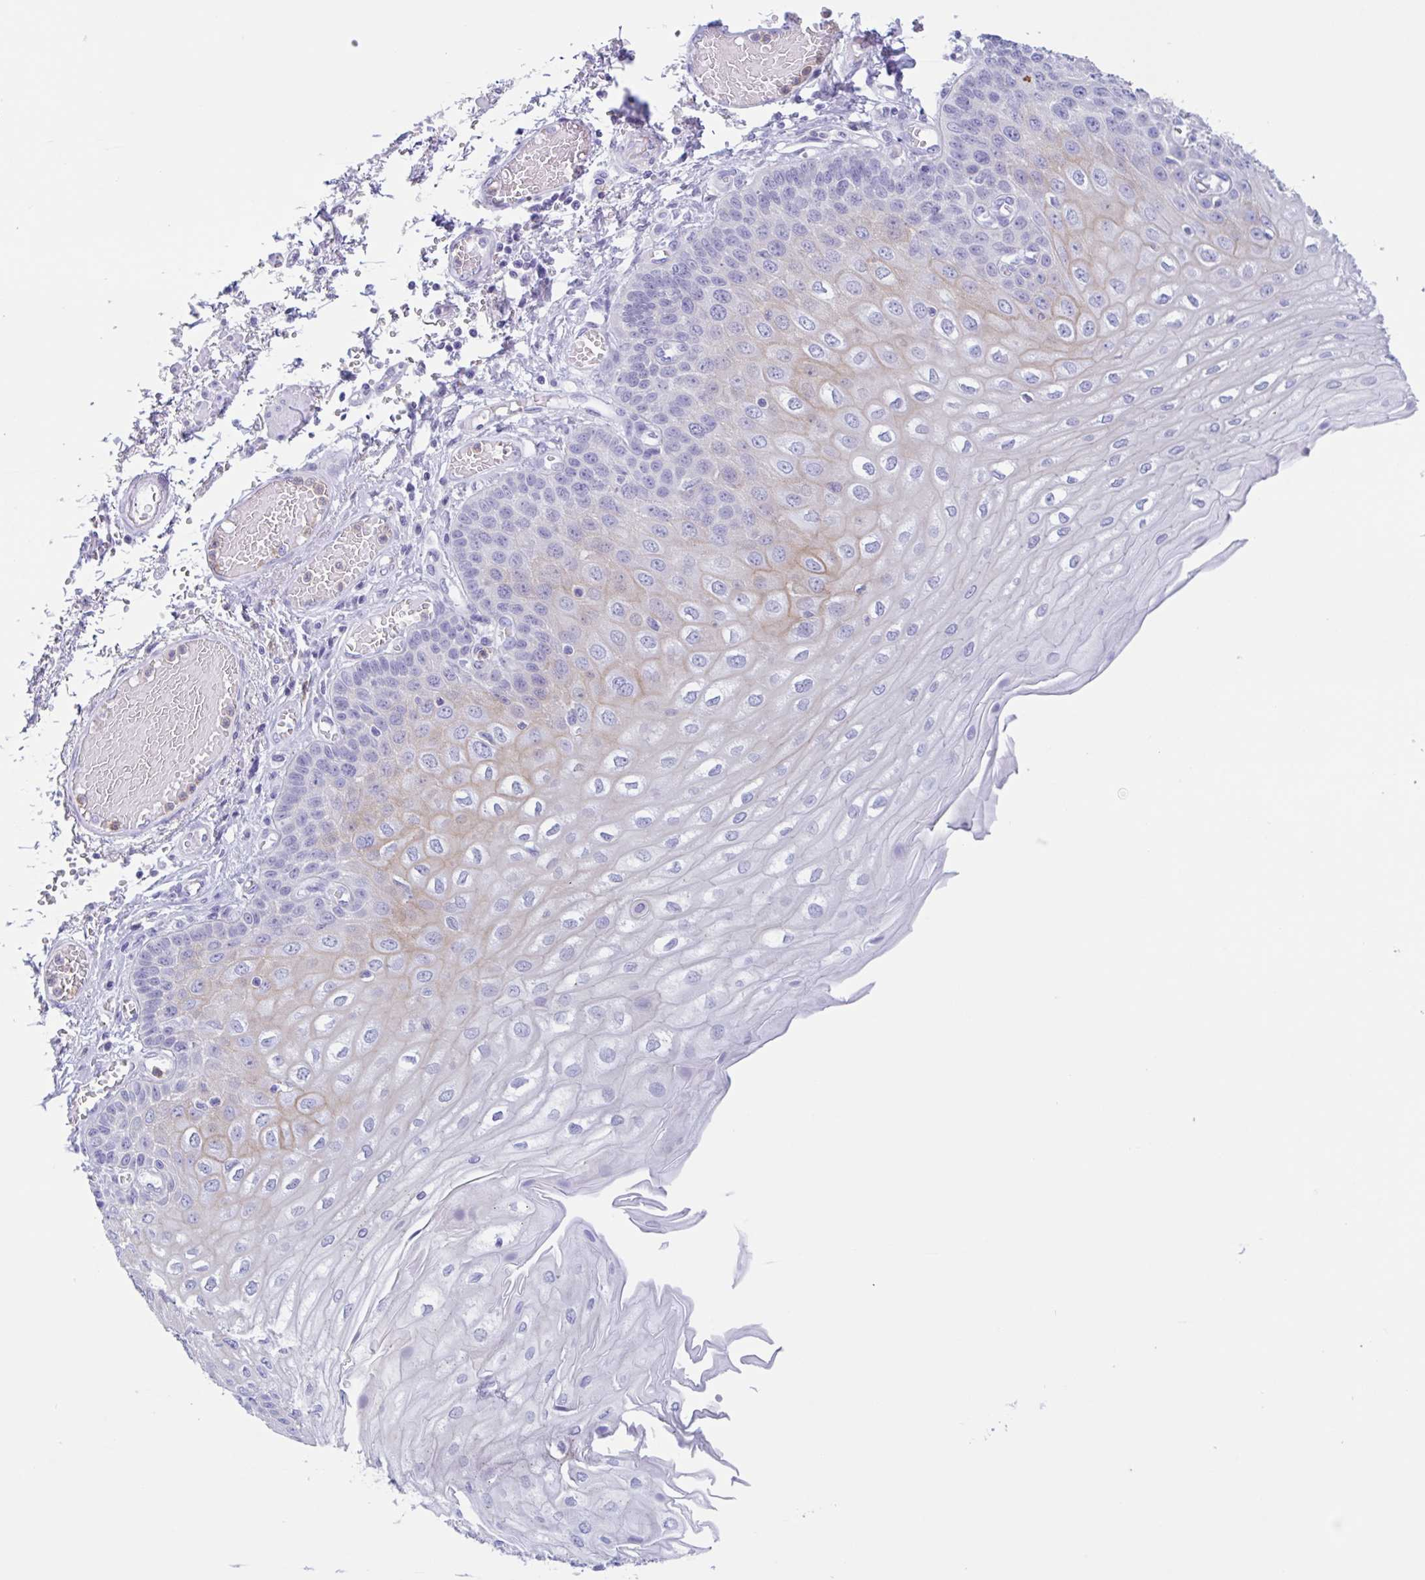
{"staining": {"intensity": "moderate", "quantity": "<25%", "location": "cytoplasmic/membranous"}, "tissue": "esophagus", "cell_type": "Squamous epithelial cells", "image_type": "normal", "snomed": [{"axis": "morphology", "description": "Normal tissue, NOS"}, {"axis": "morphology", "description": "Adenocarcinoma, NOS"}, {"axis": "topography", "description": "Esophagus"}], "caption": "DAB immunohistochemical staining of benign esophagus displays moderate cytoplasmic/membranous protein expression in about <25% of squamous epithelial cells. (DAB = brown stain, brightfield microscopy at high magnification).", "gene": "DTWD2", "patient": {"sex": "male", "age": 81}}